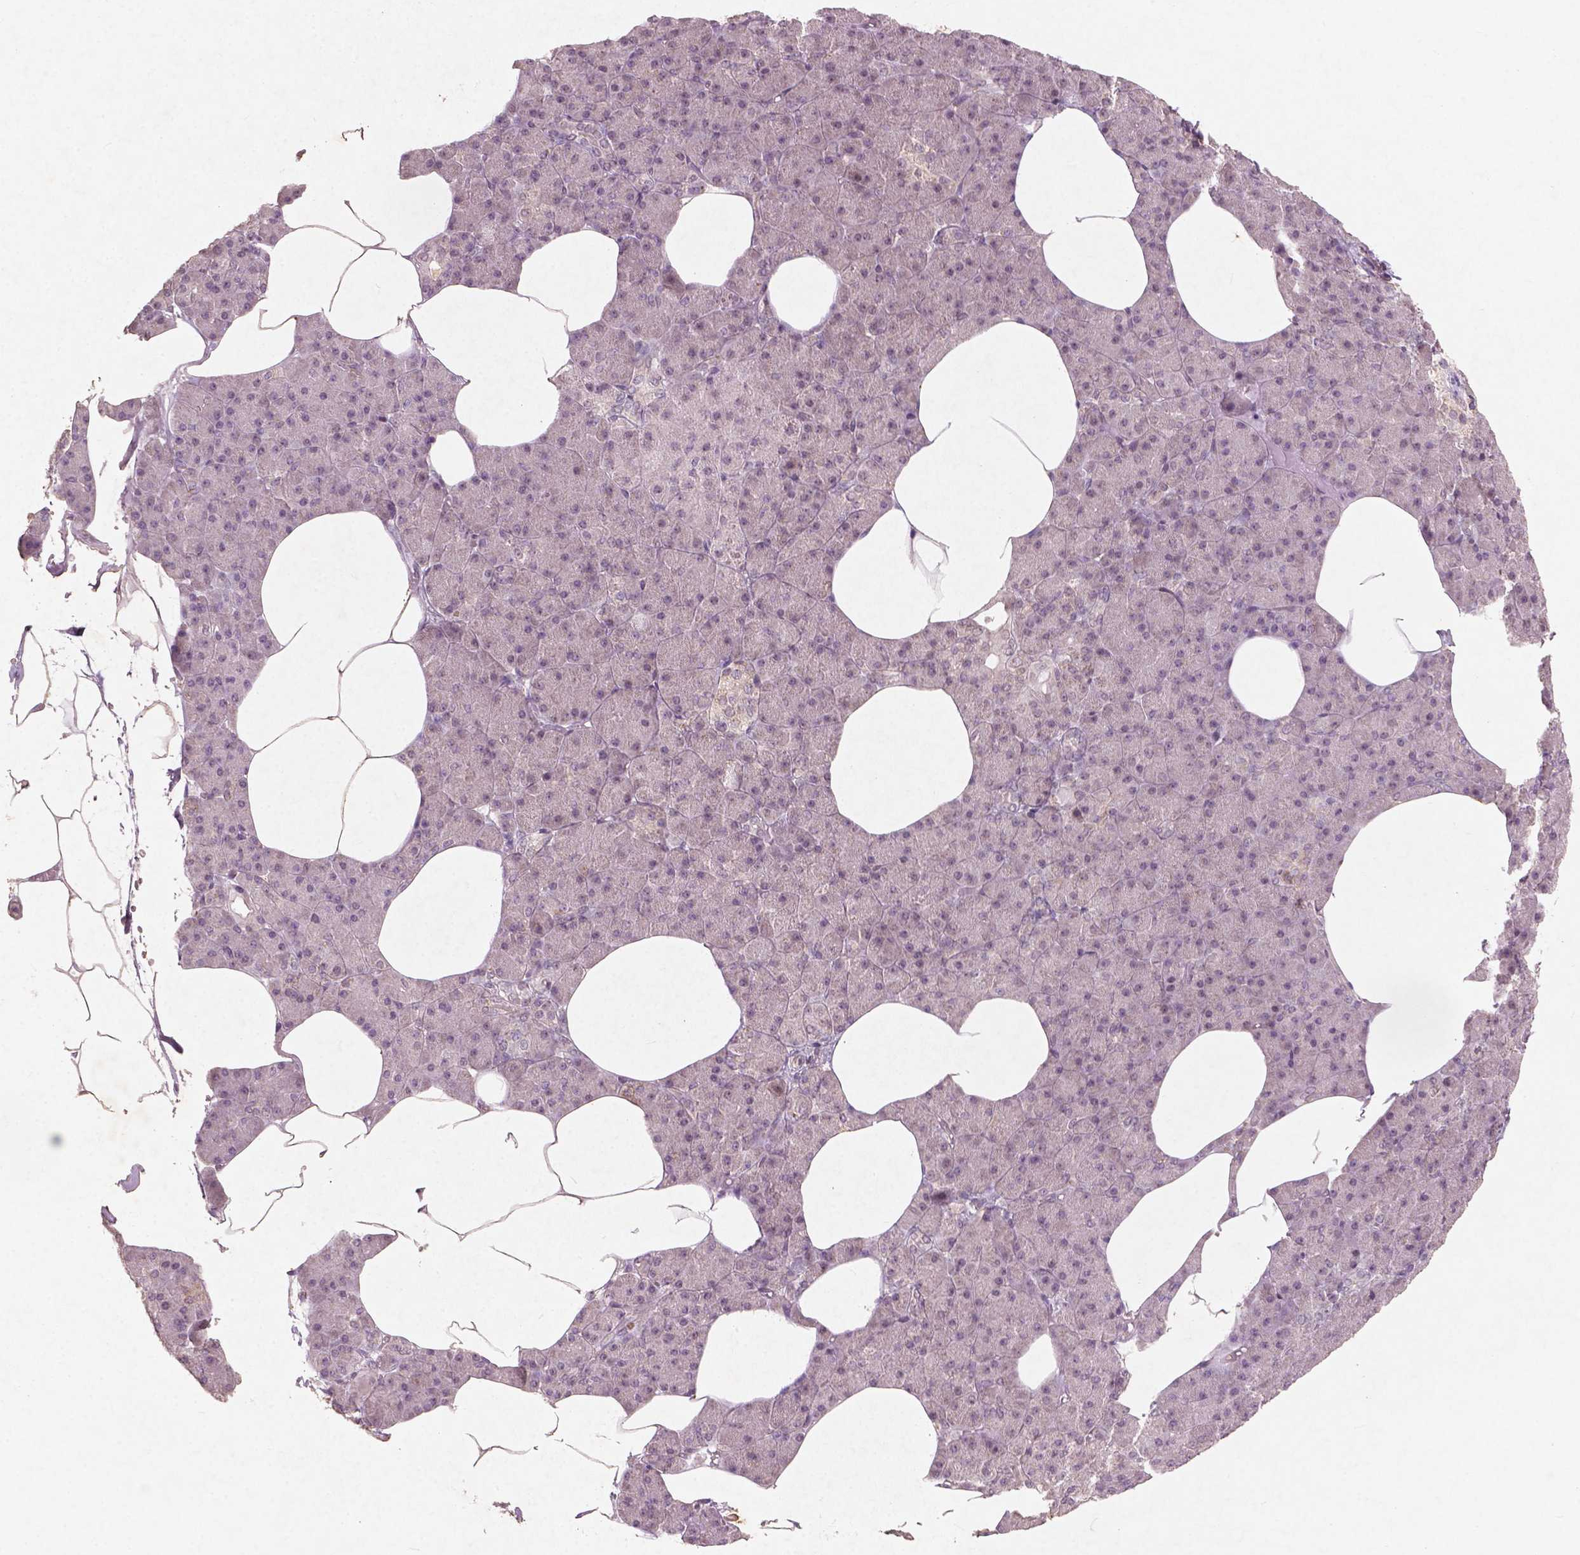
{"staining": {"intensity": "negative", "quantity": "none", "location": "none"}, "tissue": "pancreas", "cell_type": "Exocrine glandular cells", "image_type": "normal", "snomed": [{"axis": "morphology", "description": "Normal tissue, NOS"}, {"axis": "topography", "description": "Pancreas"}], "caption": "Immunohistochemistry (IHC) of unremarkable human pancreas reveals no expression in exocrine glandular cells.", "gene": "SMAD2", "patient": {"sex": "female", "age": 45}}